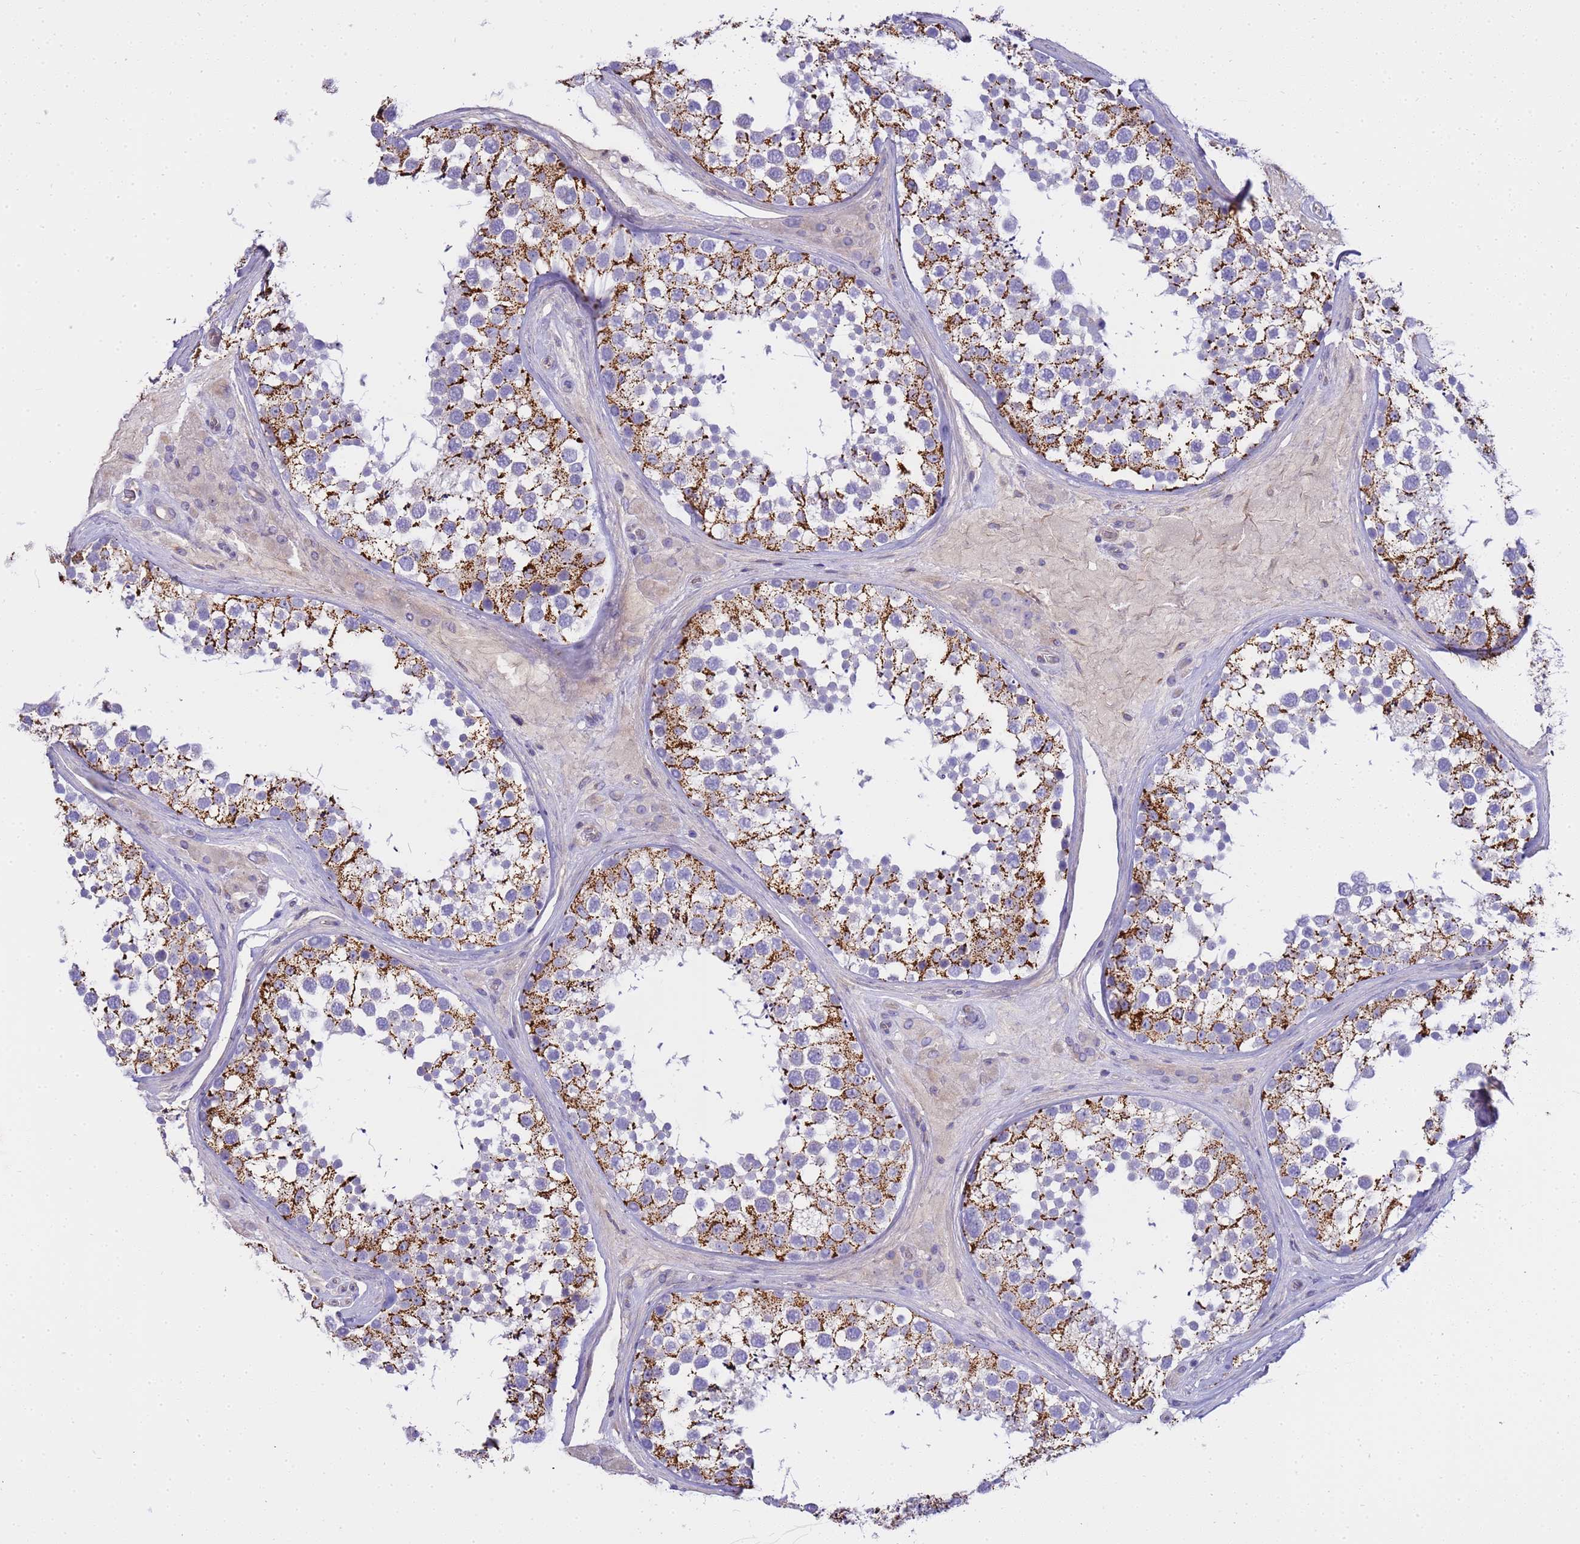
{"staining": {"intensity": "strong", "quantity": "25%-75%", "location": "cytoplasmic/membranous"}, "tissue": "testis", "cell_type": "Cells in seminiferous ducts", "image_type": "normal", "snomed": [{"axis": "morphology", "description": "Normal tissue, NOS"}, {"axis": "topography", "description": "Testis"}], "caption": "IHC photomicrograph of unremarkable human testis stained for a protein (brown), which exhibits high levels of strong cytoplasmic/membranous expression in approximately 25%-75% of cells in seminiferous ducts.", "gene": "RIPPLY2", "patient": {"sex": "male", "age": 46}}